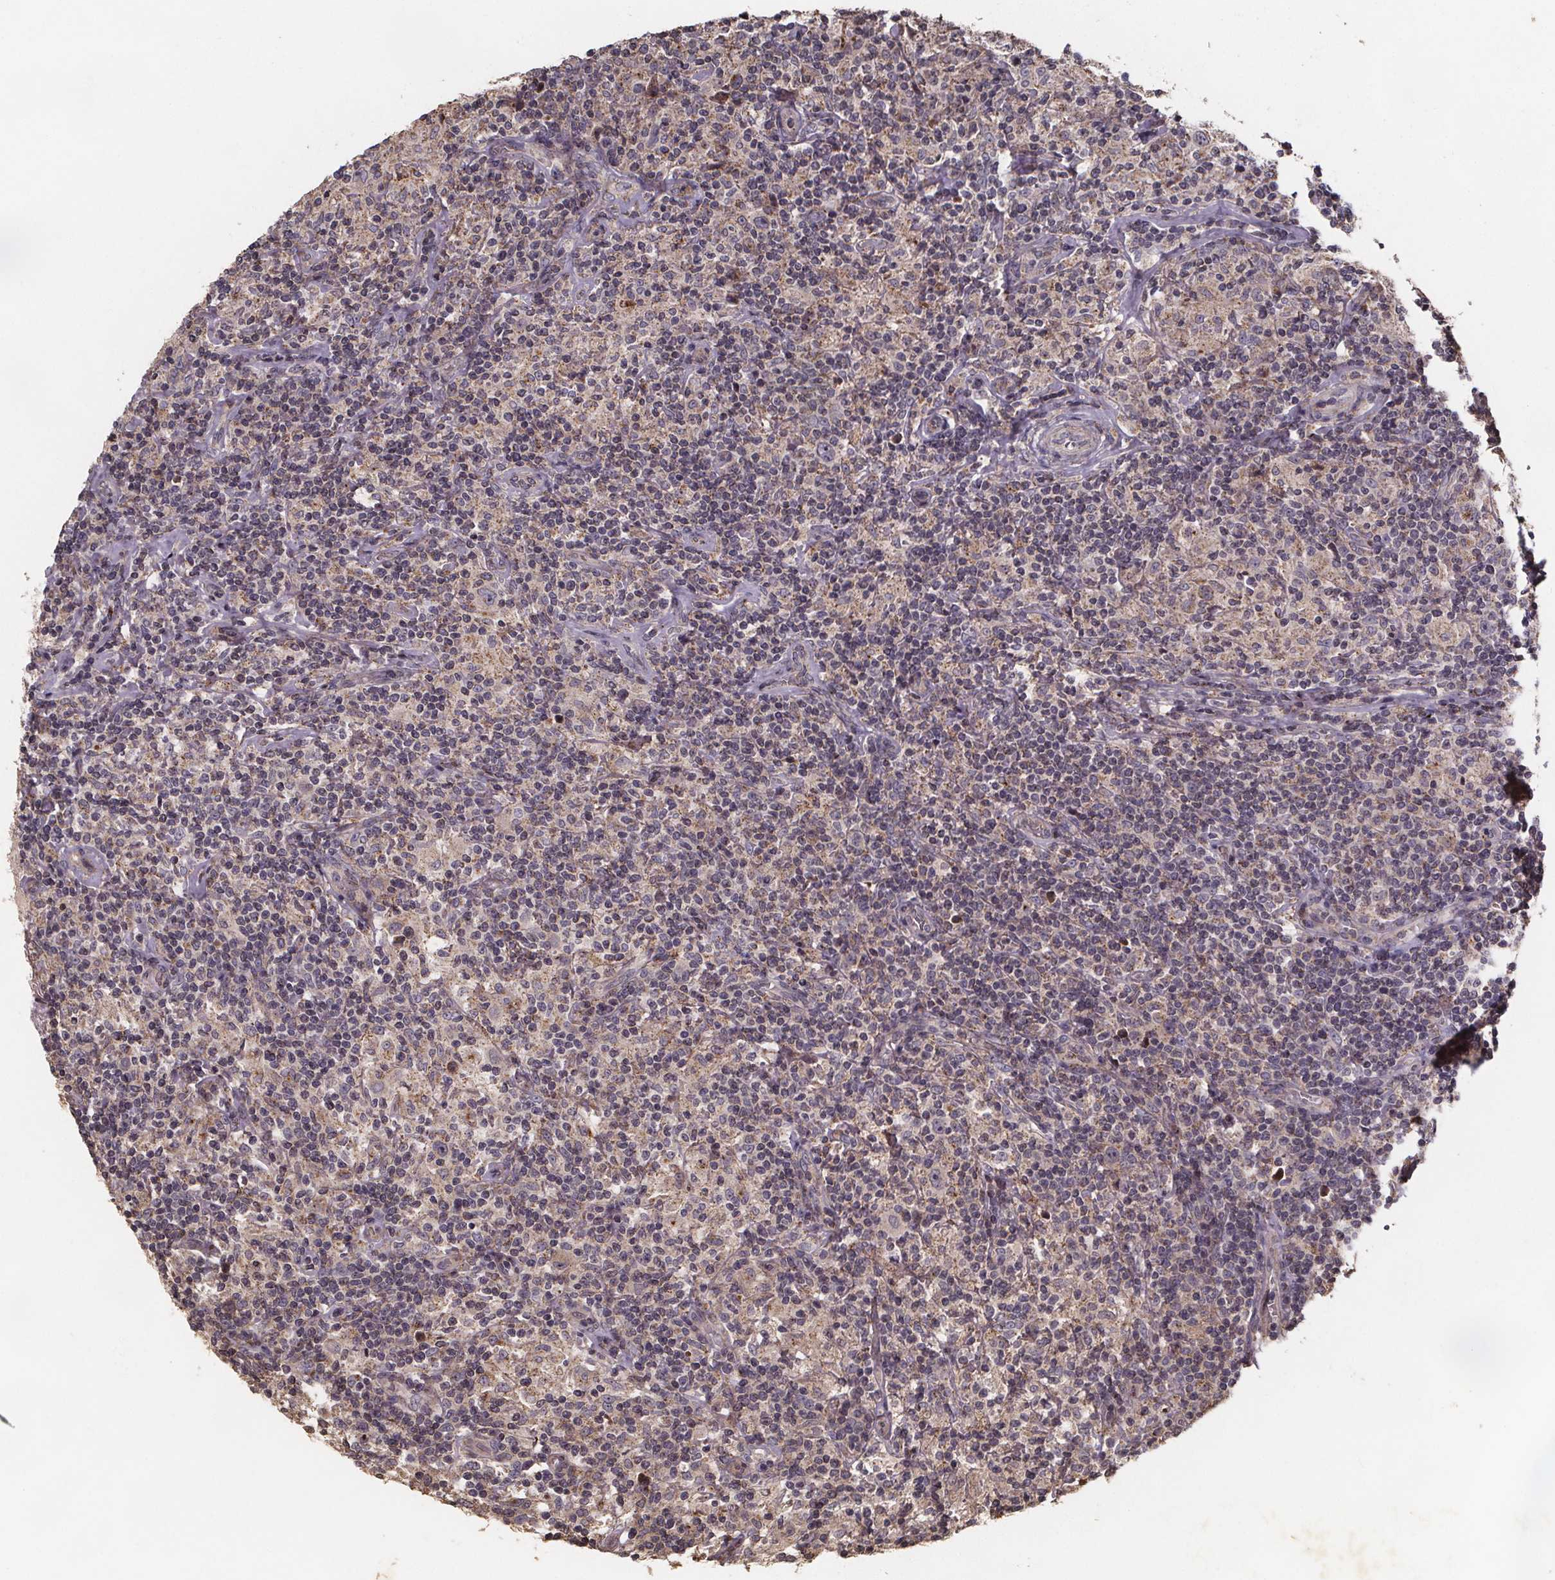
{"staining": {"intensity": "moderate", "quantity": "<25%", "location": "cytoplasmic/membranous"}, "tissue": "lymphoma", "cell_type": "Tumor cells", "image_type": "cancer", "snomed": [{"axis": "morphology", "description": "Hodgkin's disease, NOS"}, {"axis": "topography", "description": "Lymph node"}], "caption": "Protein staining reveals moderate cytoplasmic/membranous positivity in about <25% of tumor cells in Hodgkin's disease.", "gene": "ZNF879", "patient": {"sex": "male", "age": 70}}